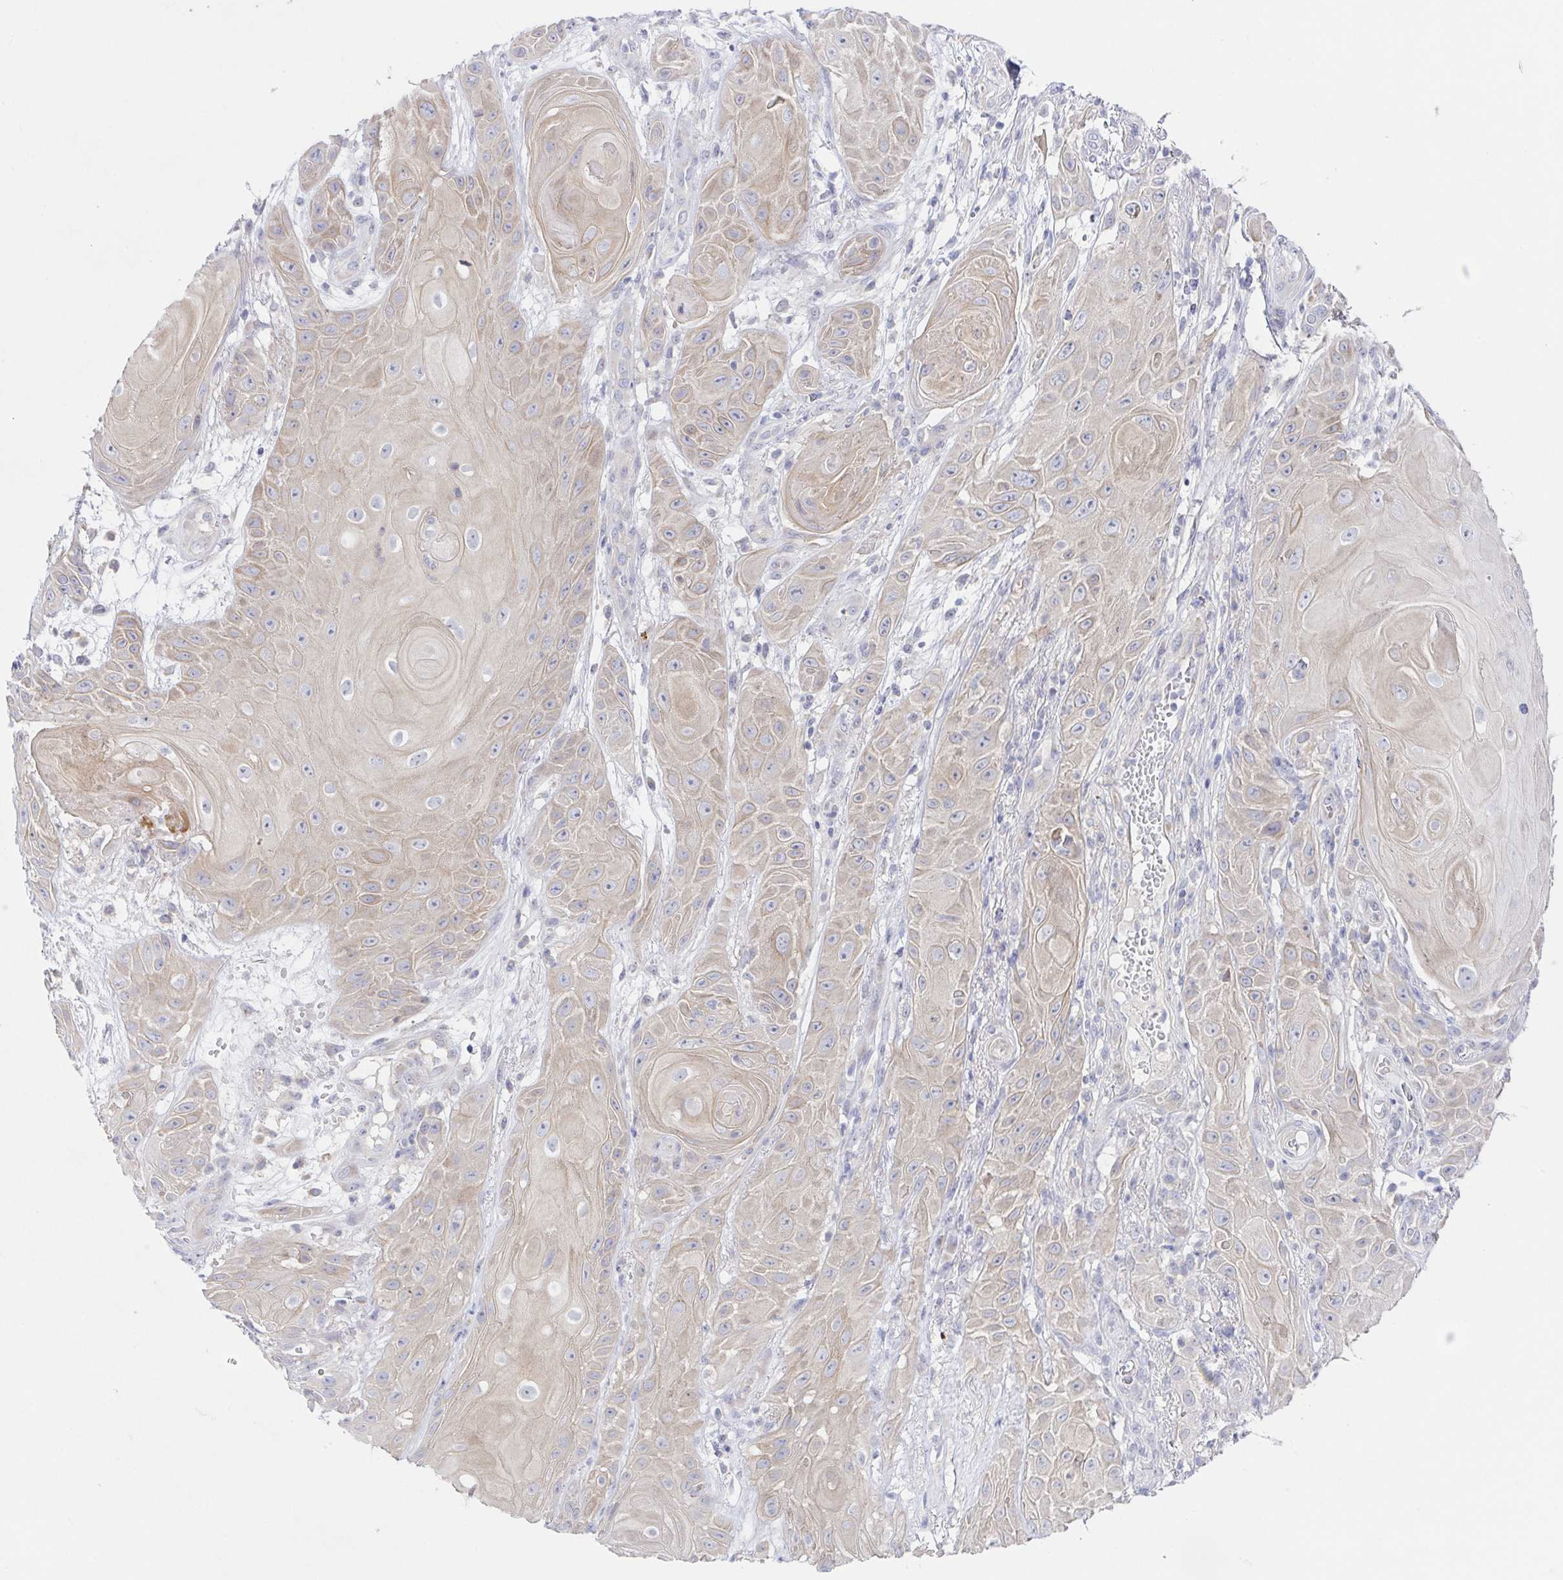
{"staining": {"intensity": "weak", "quantity": ">75%", "location": "cytoplasmic/membranous"}, "tissue": "skin cancer", "cell_type": "Tumor cells", "image_type": "cancer", "snomed": [{"axis": "morphology", "description": "Squamous cell carcinoma, NOS"}, {"axis": "topography", "description": "Skin"}], "caption": "Protein expression analysis of human skin cancer reveals weak cytoplasmic/membranous staining in about >75% of tumor cells.", "gene": "HTR2A", "patient": {"sex": "male", "age": 62}}